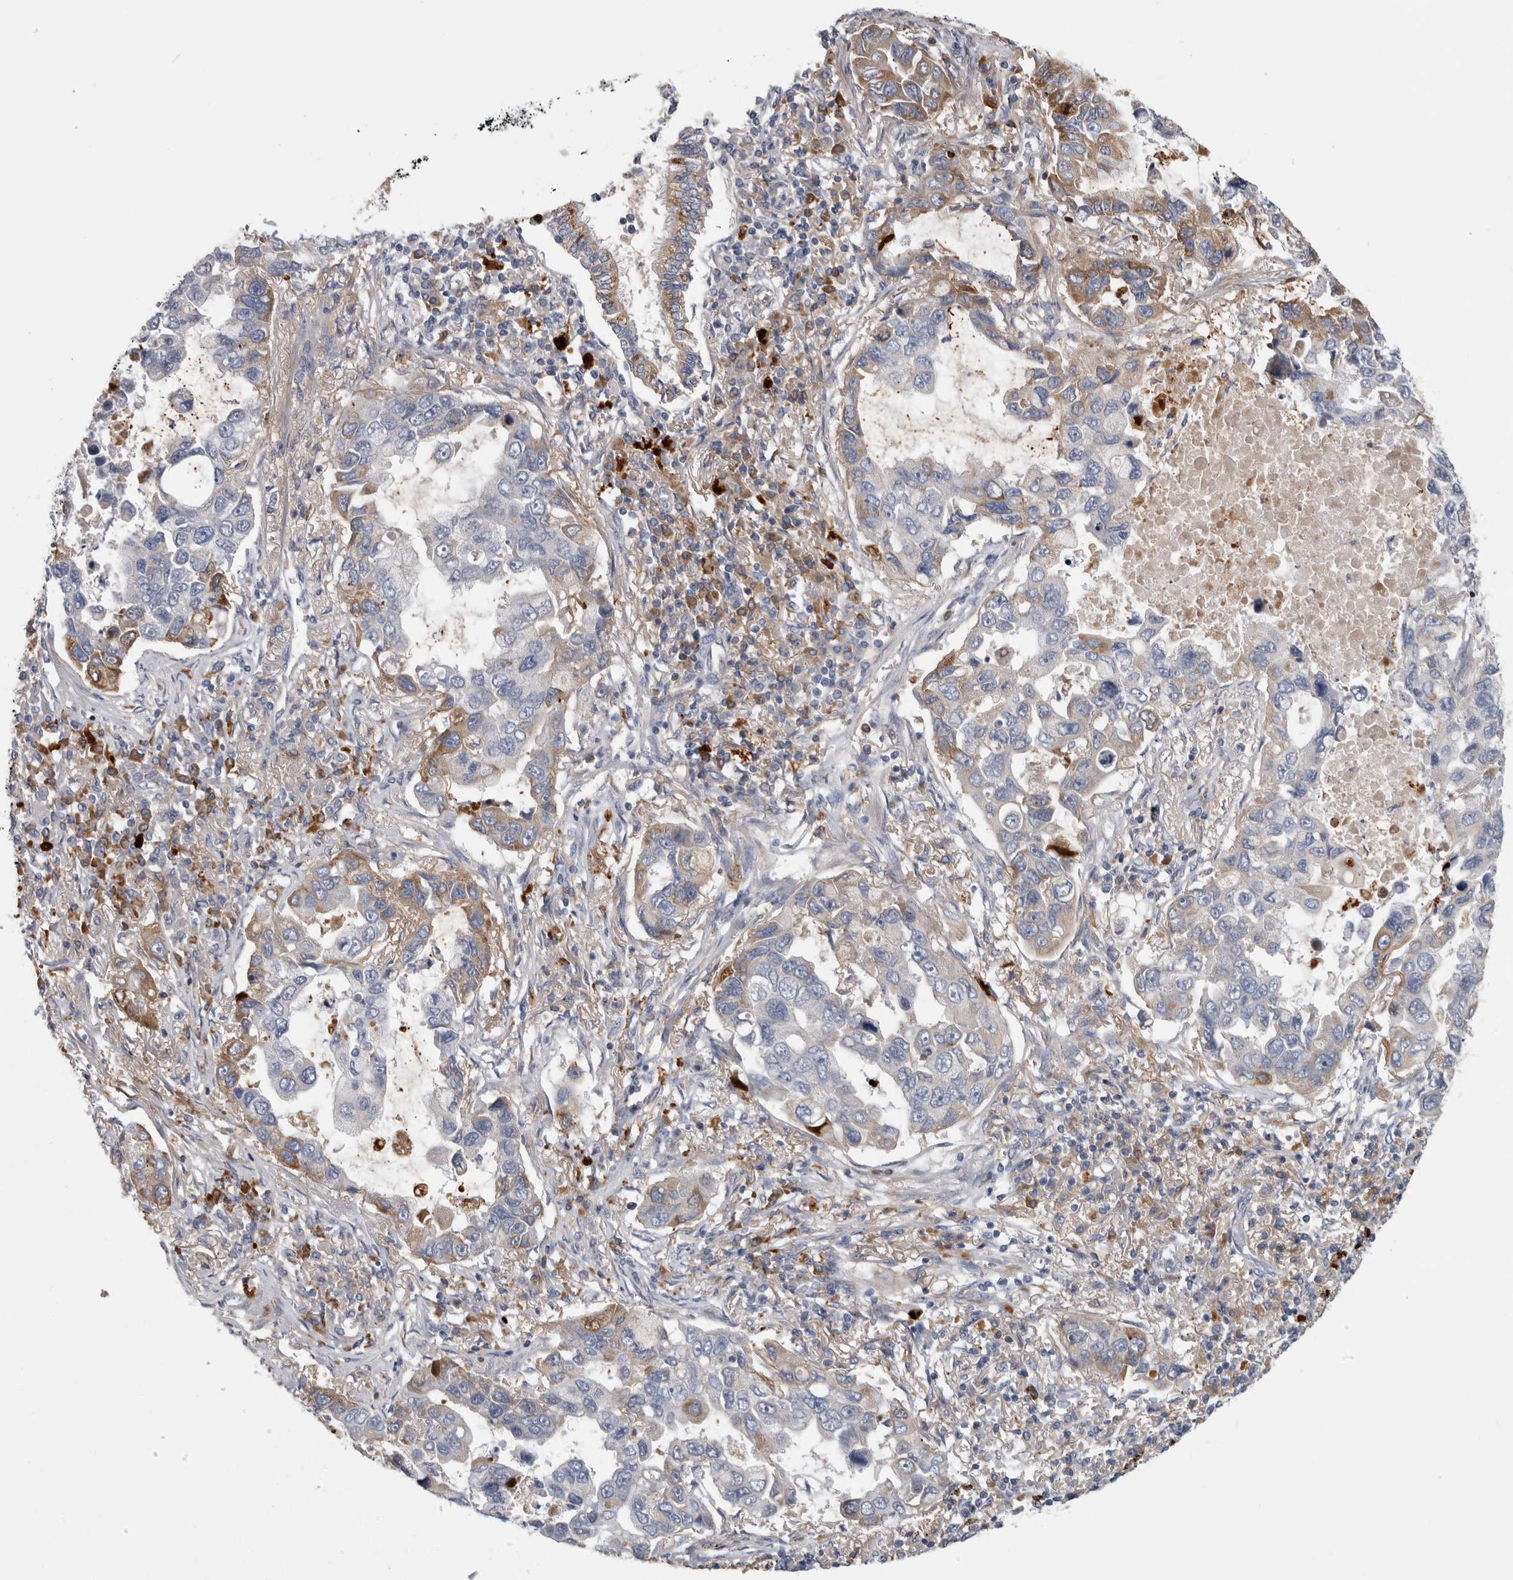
{"staining": {"intensity": "moderate", "quantity": "<25%", "location": "cytoplasmic/membranous"}, "tissue": "lung cancer", "cell_type": "Tumor cells", "image_type": "cancer", "snomed": [{"axis": "morphology", "description": "Adenocarcinoma, NOS"}, {"axis": "topography", "description": "Lung"}], "caption": "This is an image of immunohistochemistry staining of lung cancer, which shows moderate expression in the cytoplasmic/membranous of tumor cells.", "gene": "ATXN2", "patient": {"sex": "male", "age": 64}}